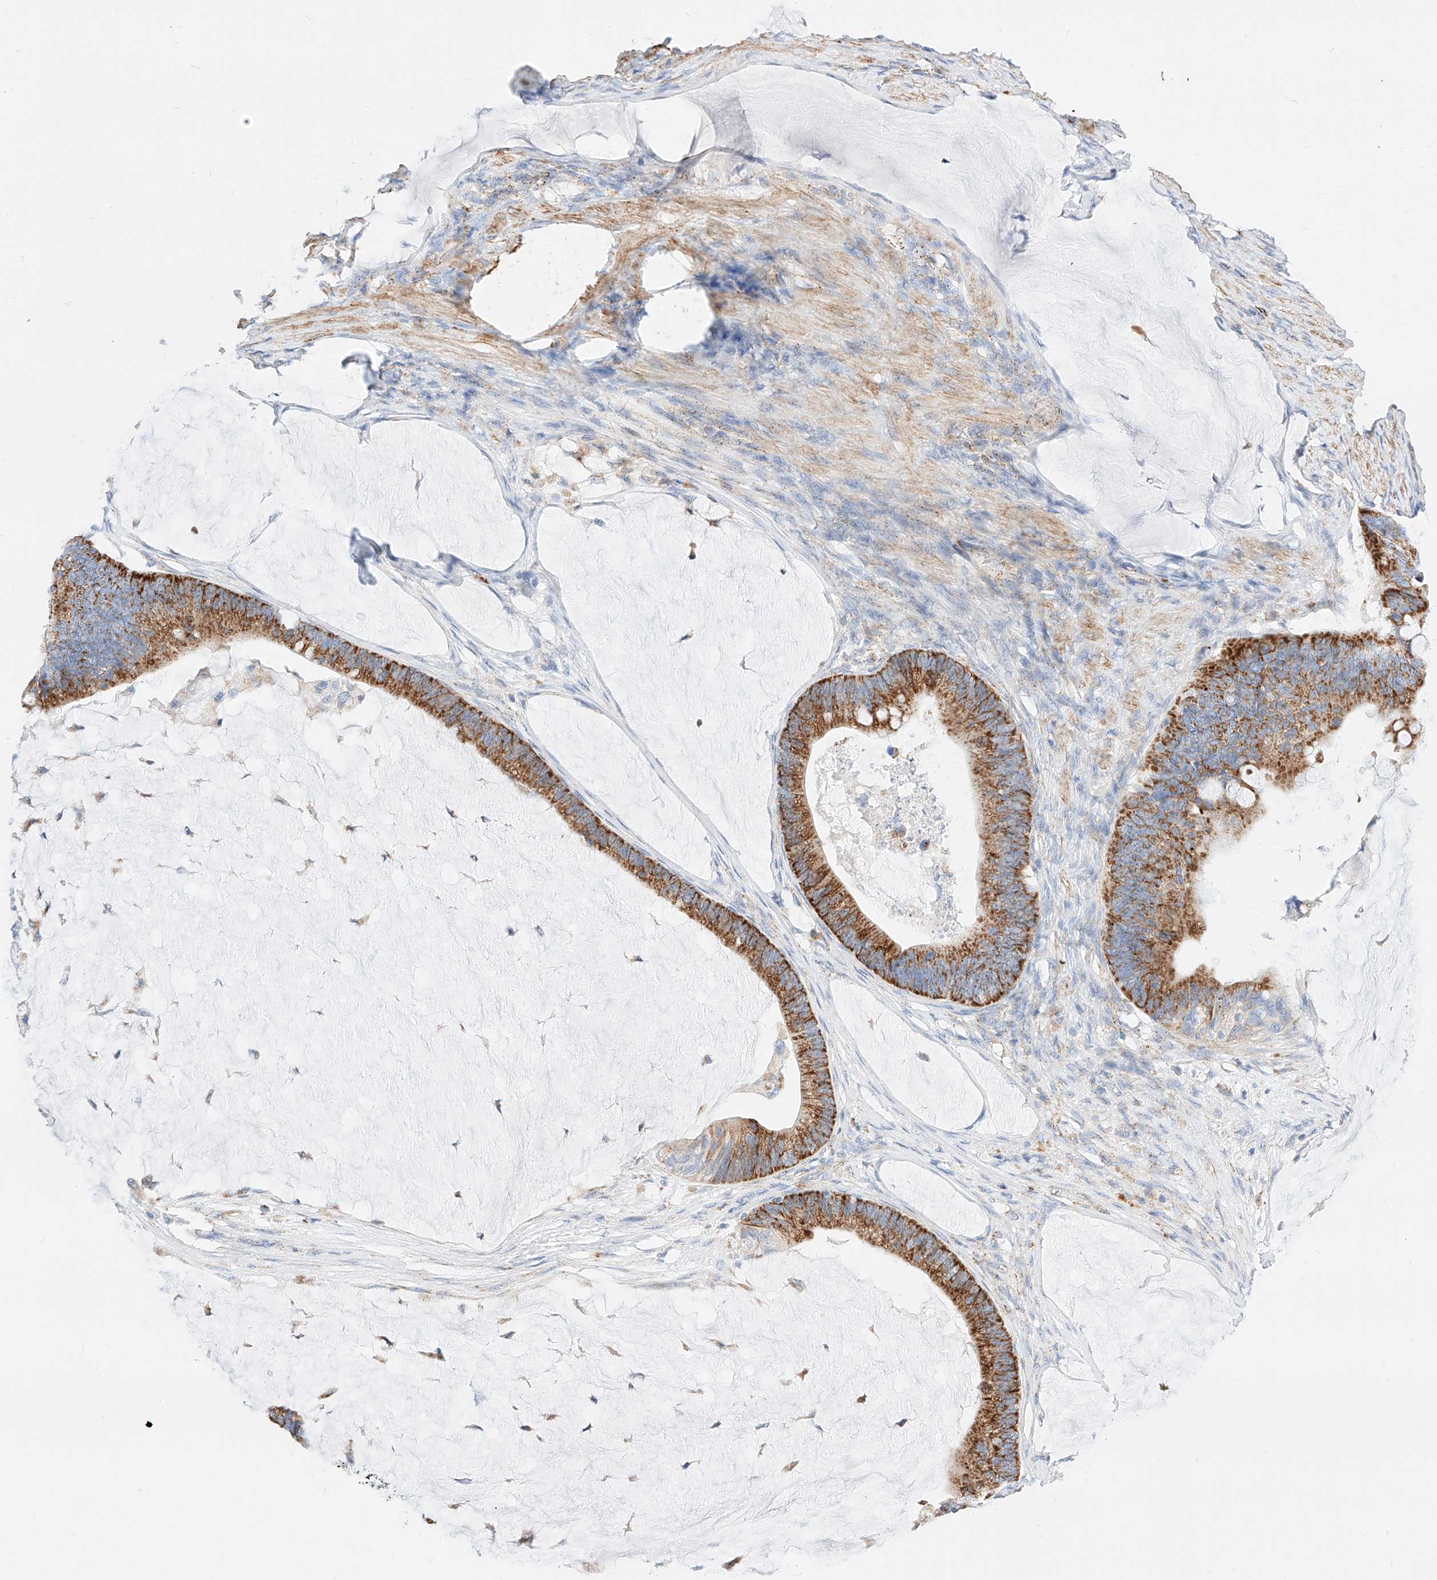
{"staining": {"intensity": "strong", "quantity": ">75%", "location": "cytoplasmic/membranous"}, "tissue": "ovarian cancer", "cell_type": "Tumor cells", "image_type": "cancer", "snomed": [{"axis": "morphology", "description": "Cystadenocarcinoma, mucinous, NOS"}, {"axis": "topography", "description": "Ovary"}], "caption": "This histopathology image reveals ovarian mucinous cystadenocarcinoma stained with IHC to label a protein in brown. The cytoplasmic/membranous of tumor cells show strong positivity for the protein. Nuclei are counter-stained blue.", "gene": "C6orf62", "patient": {"sex": "female", "age": 61}}